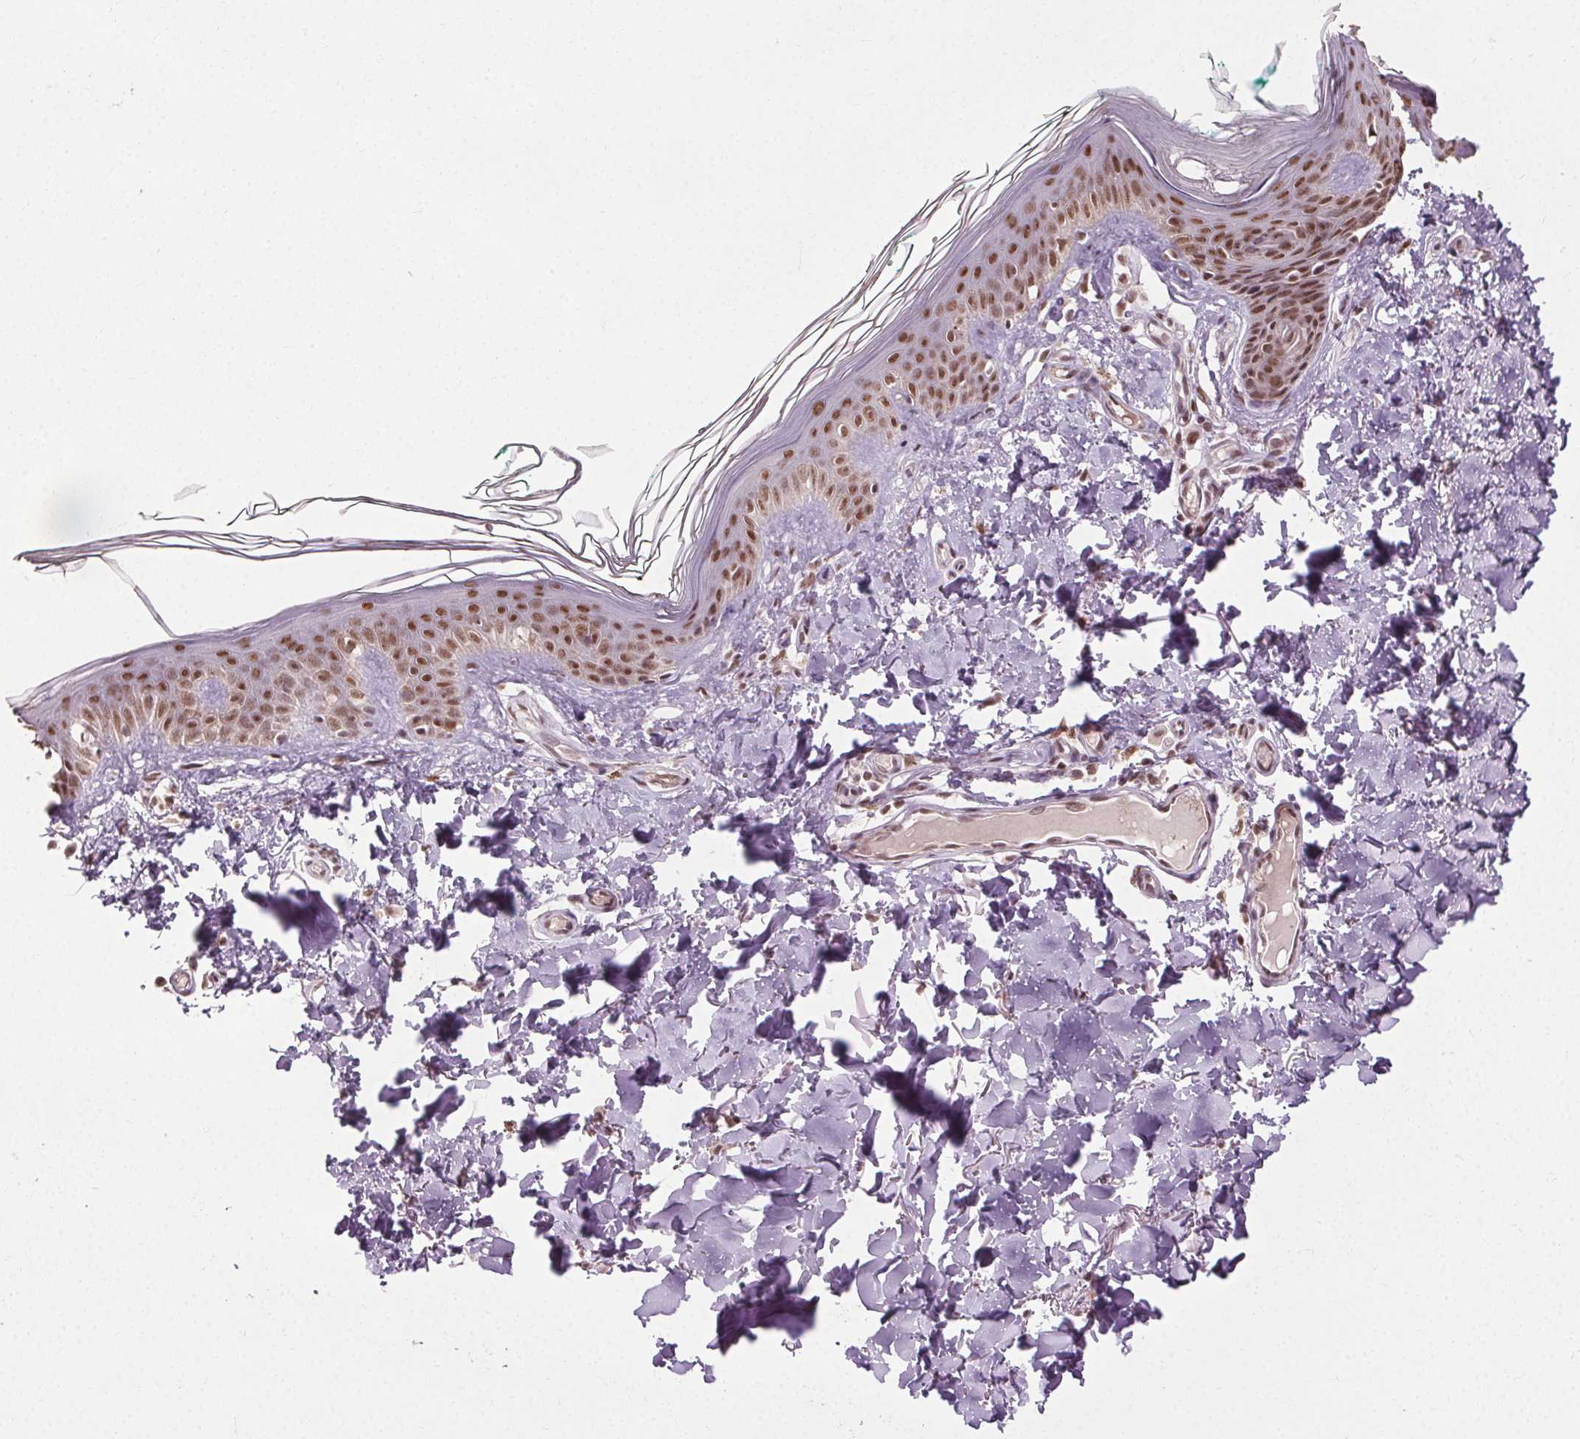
{"staining": {"intensity": "negative", "quantity": "none", "location": "none"}, "tissue": "skin", "cell_type": "Fibroblasts", "image_type": "normal", "snomed": [{"axis": "morphology", "description": "Normal tissue, NOS"}, {"axis": "topography", "description": "Skin"}, {"axis": "topography", "description": "Peripheral nerve tissue"}], "caption": "An image of skin stained for a protein shows no brown staining in fibroblasts. The staining was performed using DAB (3,3'-diaminobenzidine) to visualize the protein expression in brown, while the nuclei were stained in blue with hematoxylin (Magnification: 20x).", "gene": "MED6", "patient": {"sex": "female", "age": 45}}